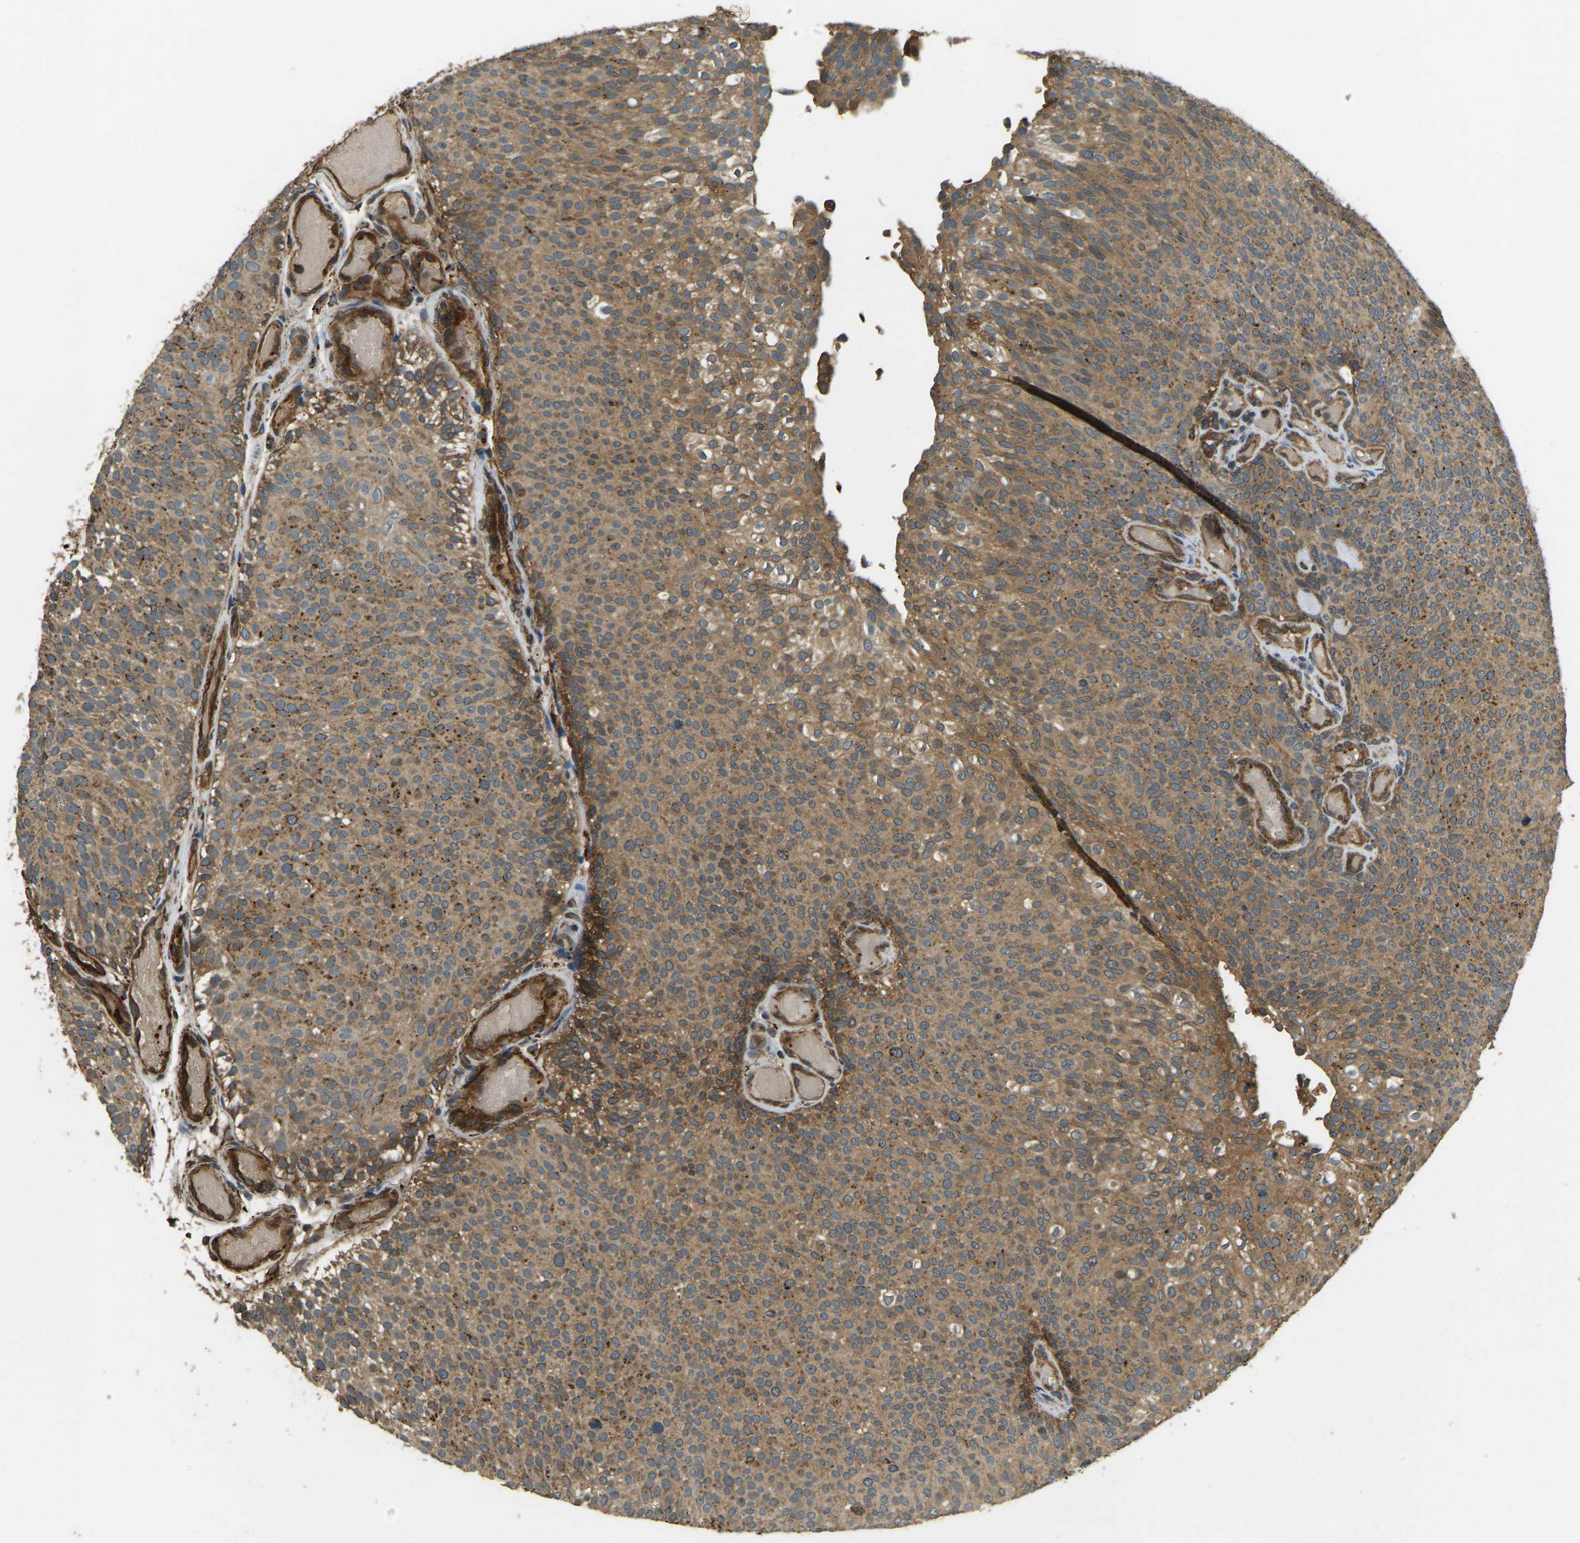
{"staining": {"intensity": "moderate", "quantity": ">75%", "location": "cytoplasmic/membranous"}, "tissue": "urothelial cancer", "cell_type": "Tumor cells", "image_type": "cancer", "snomed": [{"axis": "morphology", "description": "Urothelial carcinoma, Low grade"}, {"axis": "topography", "description": "Urinary bladder"}], "caption": "Immunohistochemical staining of low-grade urothelial carcinoma displays medium levels of moderate cytoplasmic/membranous protein positivity in about >75% of tumor cells. The protein of interest is stained brown, and the nuclei are stained in blue (DAB (3,3'-diaminobenzidine) IHC with brightfield microscopy, high magnification).", "gene": "ERGIC1", "patient": {"sex": "male", "age": 78}}